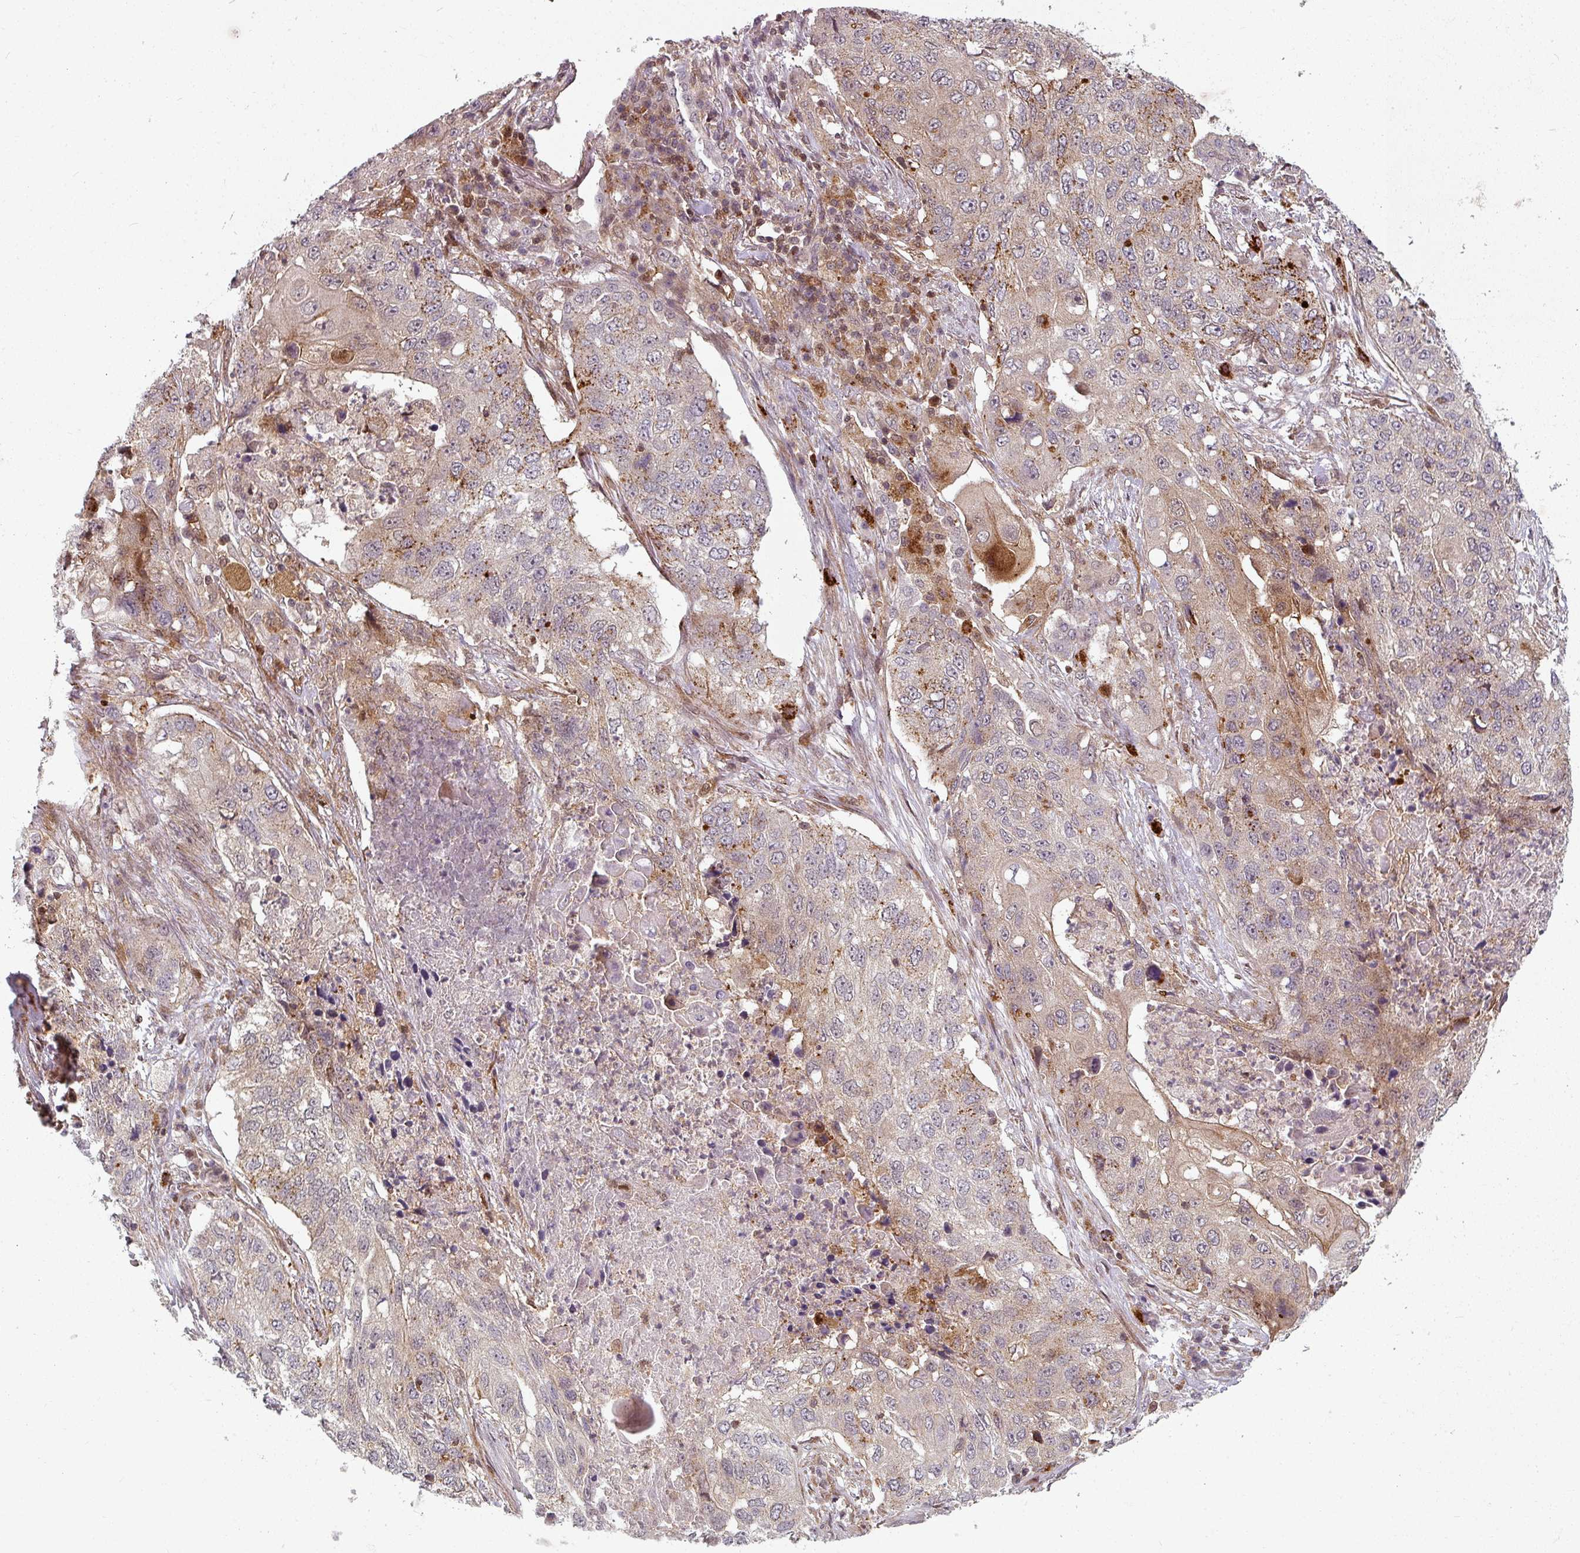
{"staining": {"intensity": "moderate", "quantity": "<25%", "location": "cytoplasmic/membranous"}, "tissue": "lung cancer", "cell_type": "Tumor cells", "image_type": "cancer", "snomed": [{"axis": "morphology", "description": "Squamous cell carcinoma, NOS"}, {"axis": "topography", "description": "Lung"}], "caption": "There is low levels of moderate cytoplasmic/membranous positivity in tumor cells of lung cancer, as demonstrated by immunohistochemical staining (brown color).", "gene": "CLIC1", "patient": {"sex": "female", "age": 63}}